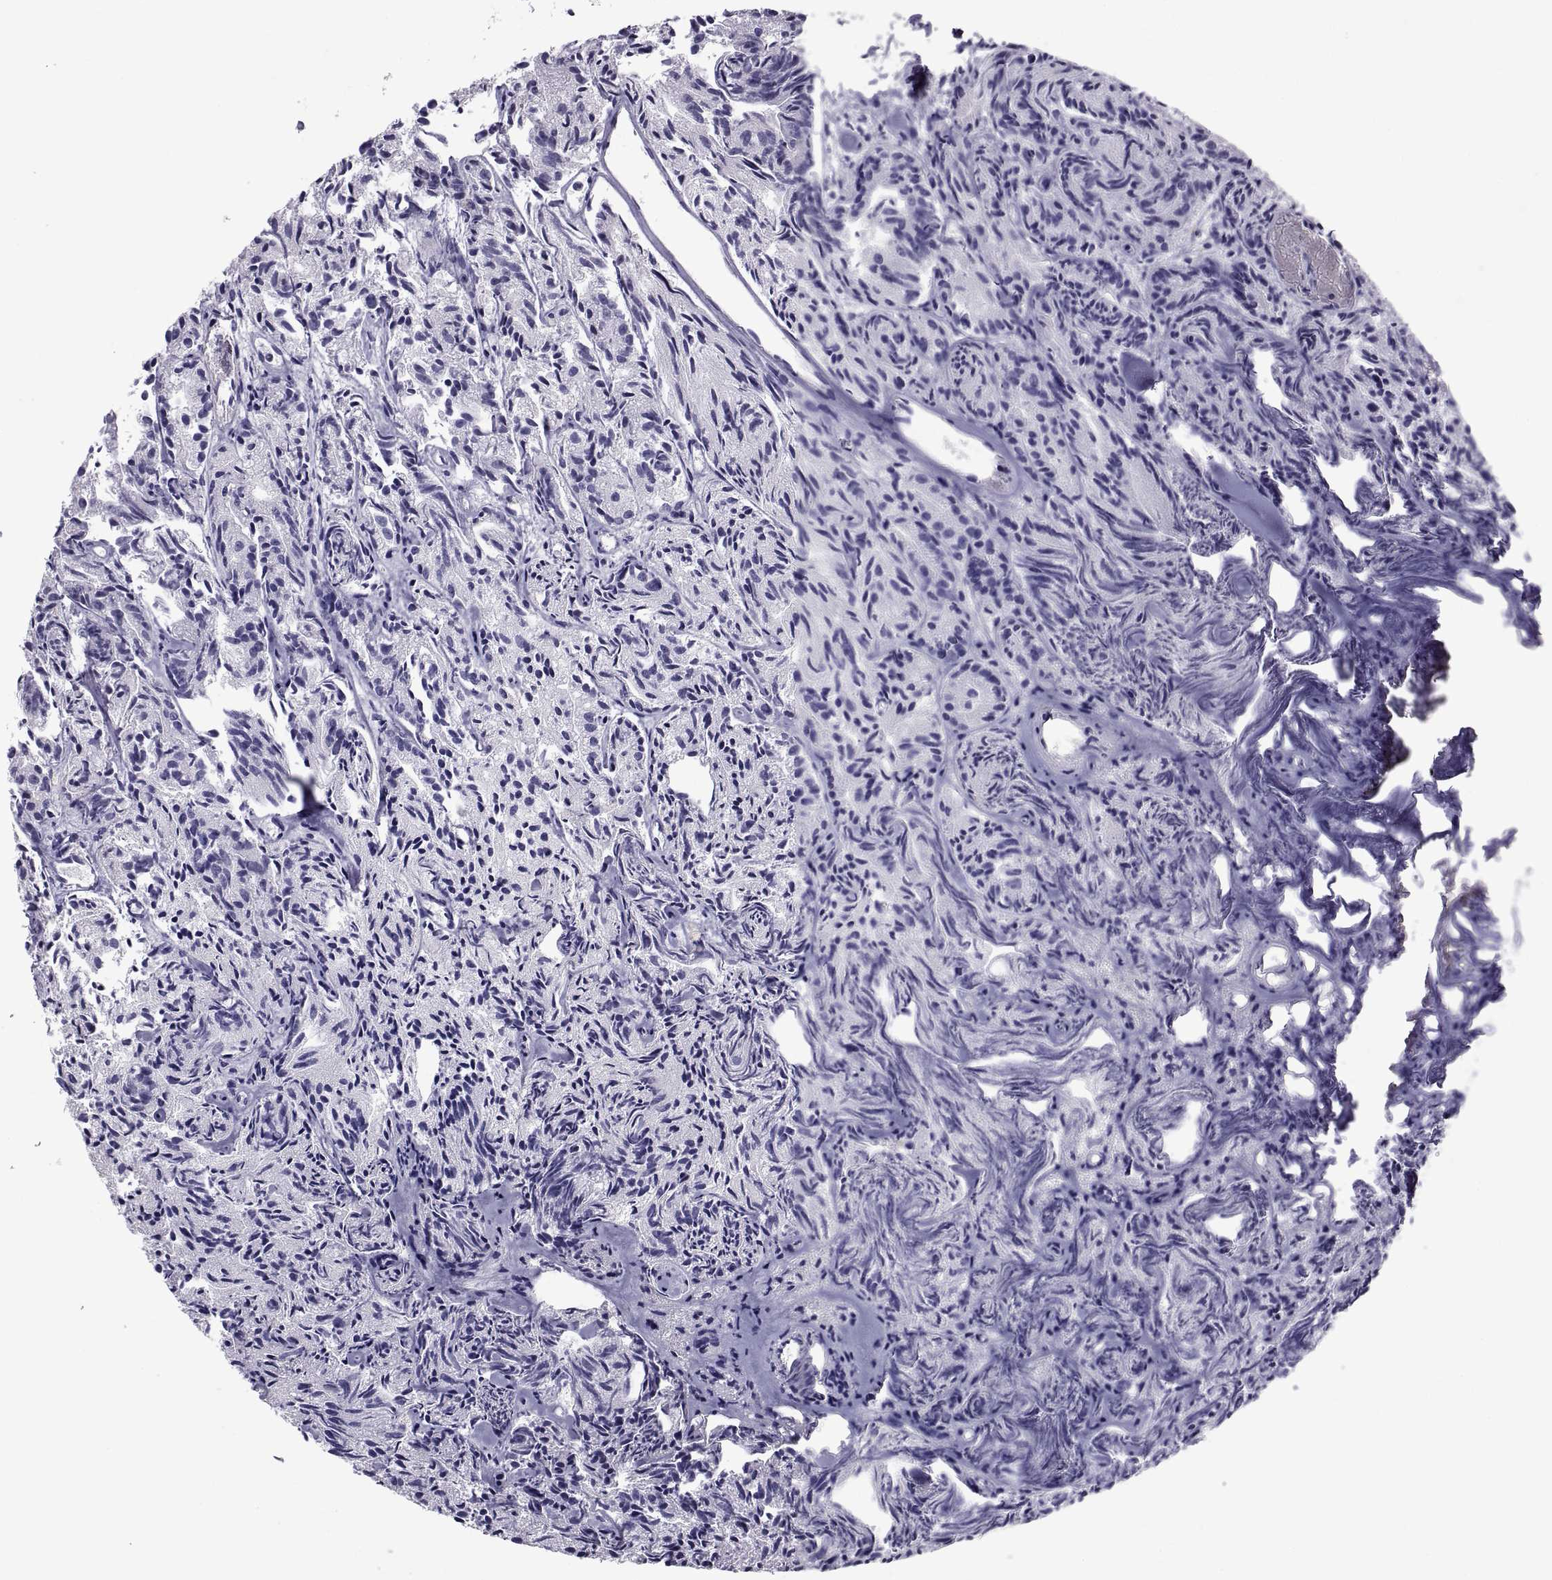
{"staining": {"intensity": "negative", "quantity": "none", "location": "none"}, "tissue": "prostate cancer", "cell_type": "Tumor cells", "image_type": "cancer", "snomed": [{"axis": "morphology", "description": "Adenocarcinoma, Medium grade"}, {"axis": "topography", "description": "Prostate"}], "caption": "A high-resolution micrograph shows immunohistochemistry staining of prostate adenocarcinoma (medium-grade), which exhibits no significant staining in tumor cells.", "gene": "MAGEB1", "patient": {"sex": "male", "age": 74}}